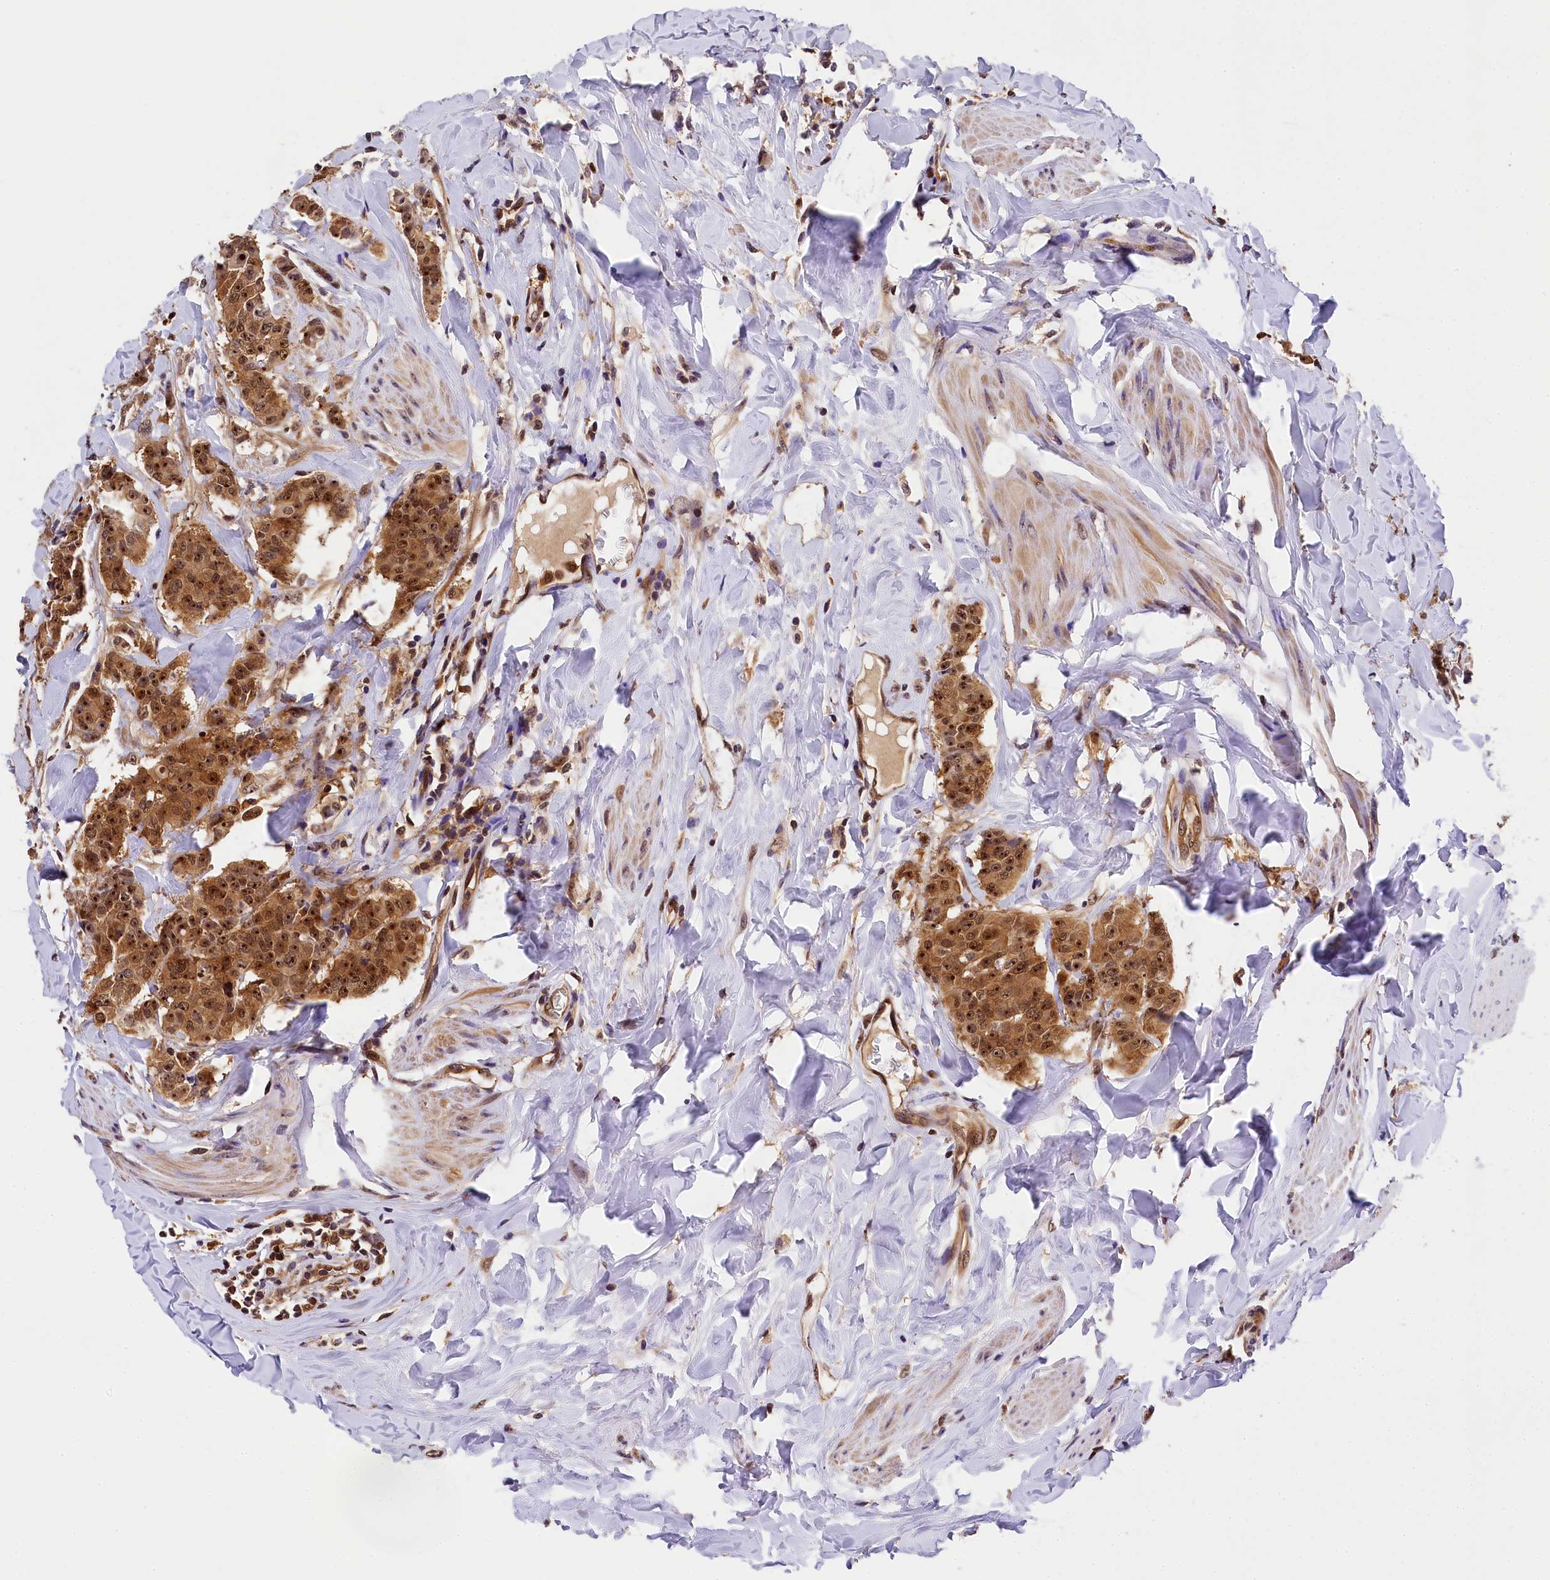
{"staining": {"intensity": "moderate", "quantity": ">75%", "location": "cytoplasmic/membranous,nuclear"}, "tissue": "breast cancer", "cell_type": "Tumor cells", "image_type": "cancer", "snomed": [{"axis": "morphology", "description": "Duct carcinoma"}, {"axis": "topography", "description": "Breast"}], "caption": "This photomicrograph shows immunohistochemistry (IHC) staining of breast cancer, with medium moderate cytoplasmic/membranous and nuclear expression in approximately >75% of tumor cells.", "gene": "EIF6", "patient": {"sex": "female", "age": 40}}